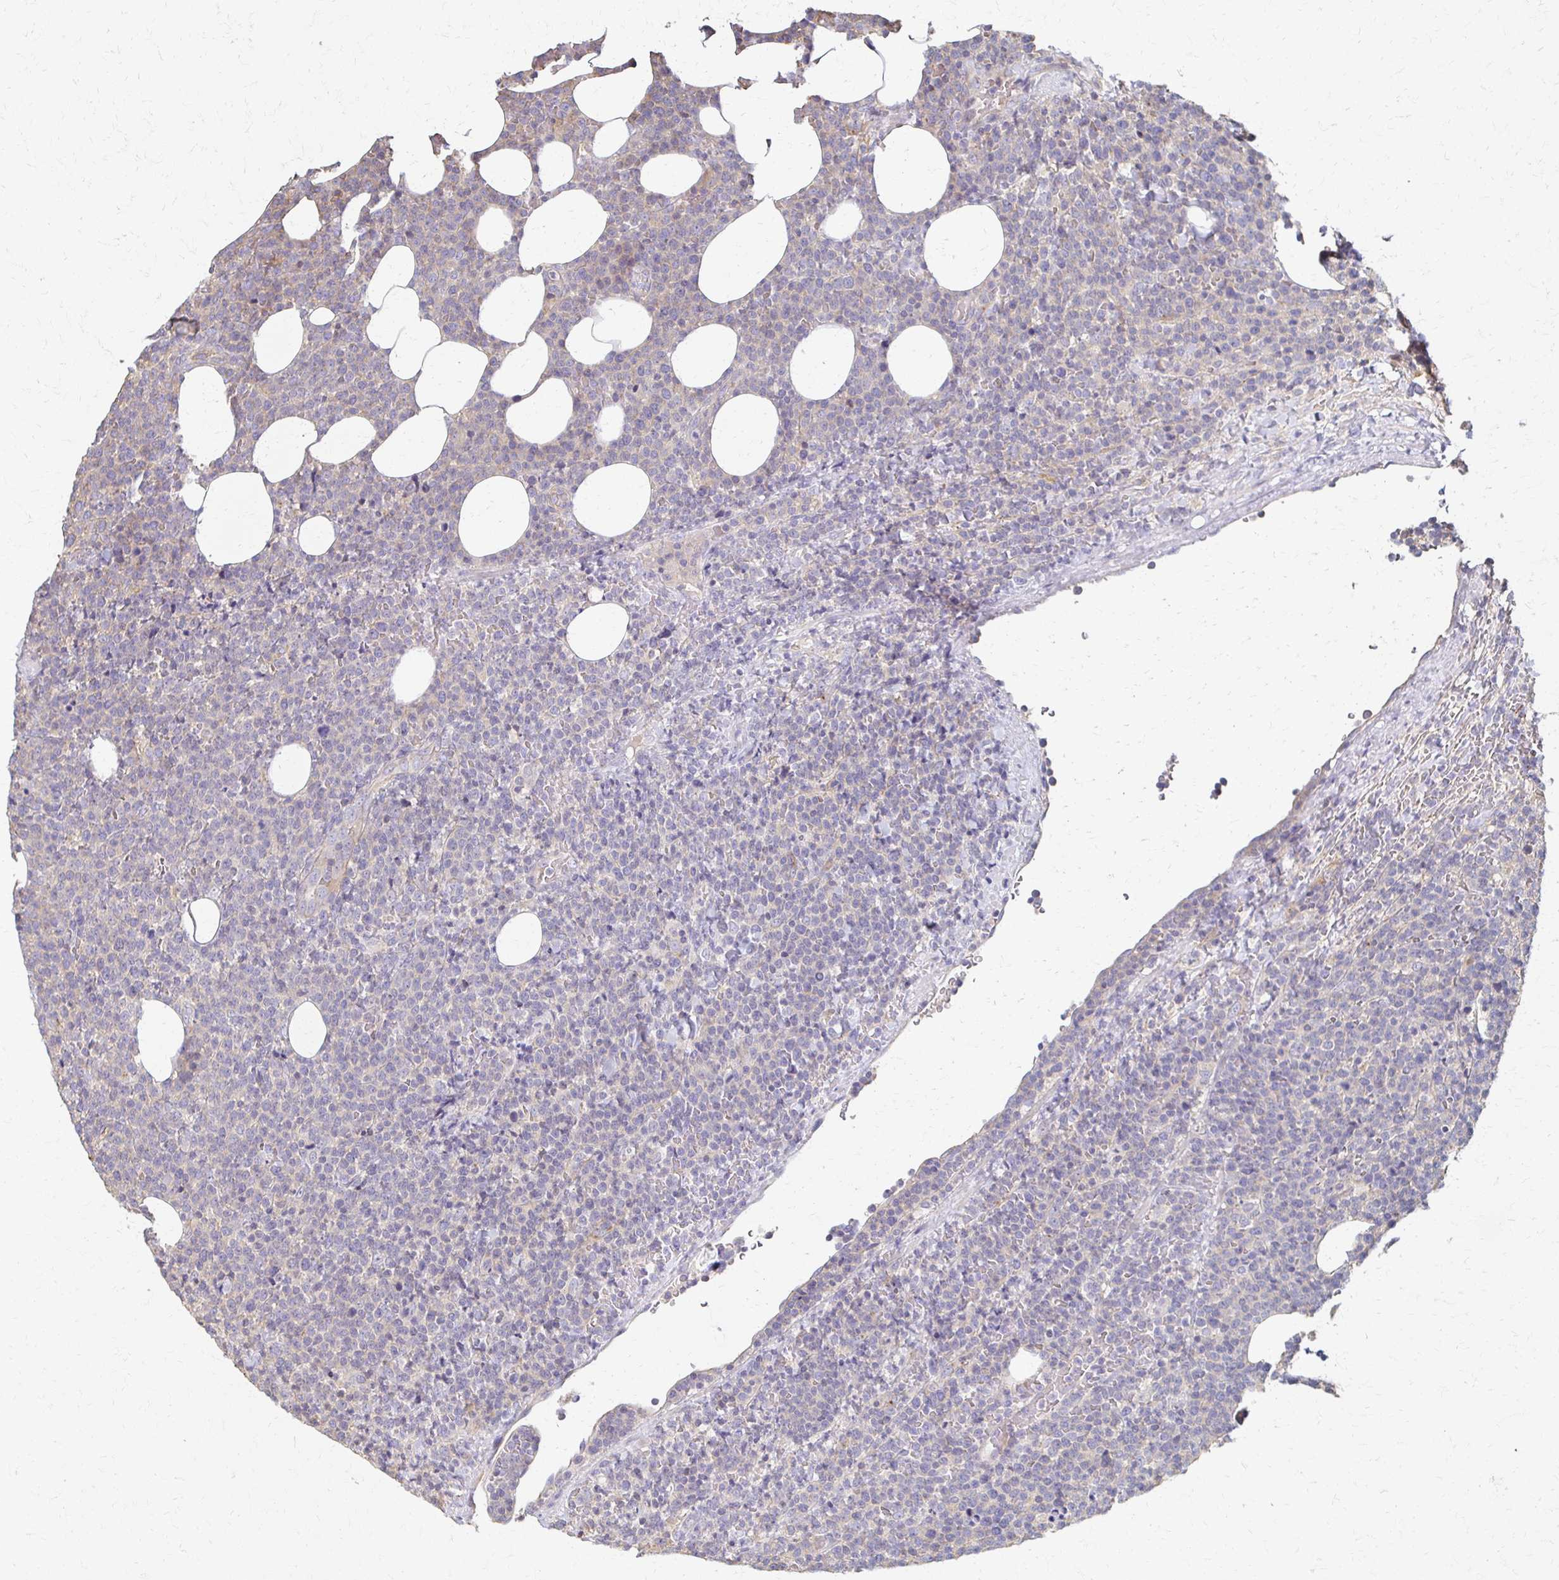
{"staining": {"intensity": "negative", "quantity": "none", "location": "none"}, "tissue": "lymphoma", "cell_type": "Tumor cells", "image_type": "cancer", "snomed": [{"axis": "morphology", "description": "Malignant lymphoma, non-Hodgkin's type, High grade"}, {"axis": "topography", "description": "Lymph node"}], "caption": "Immunohistochemical staining of lymphoma shows no significant expression in tumor cells.", "gene": "C1QTNF7", "patient": {"sex": "male", "age": 61}}